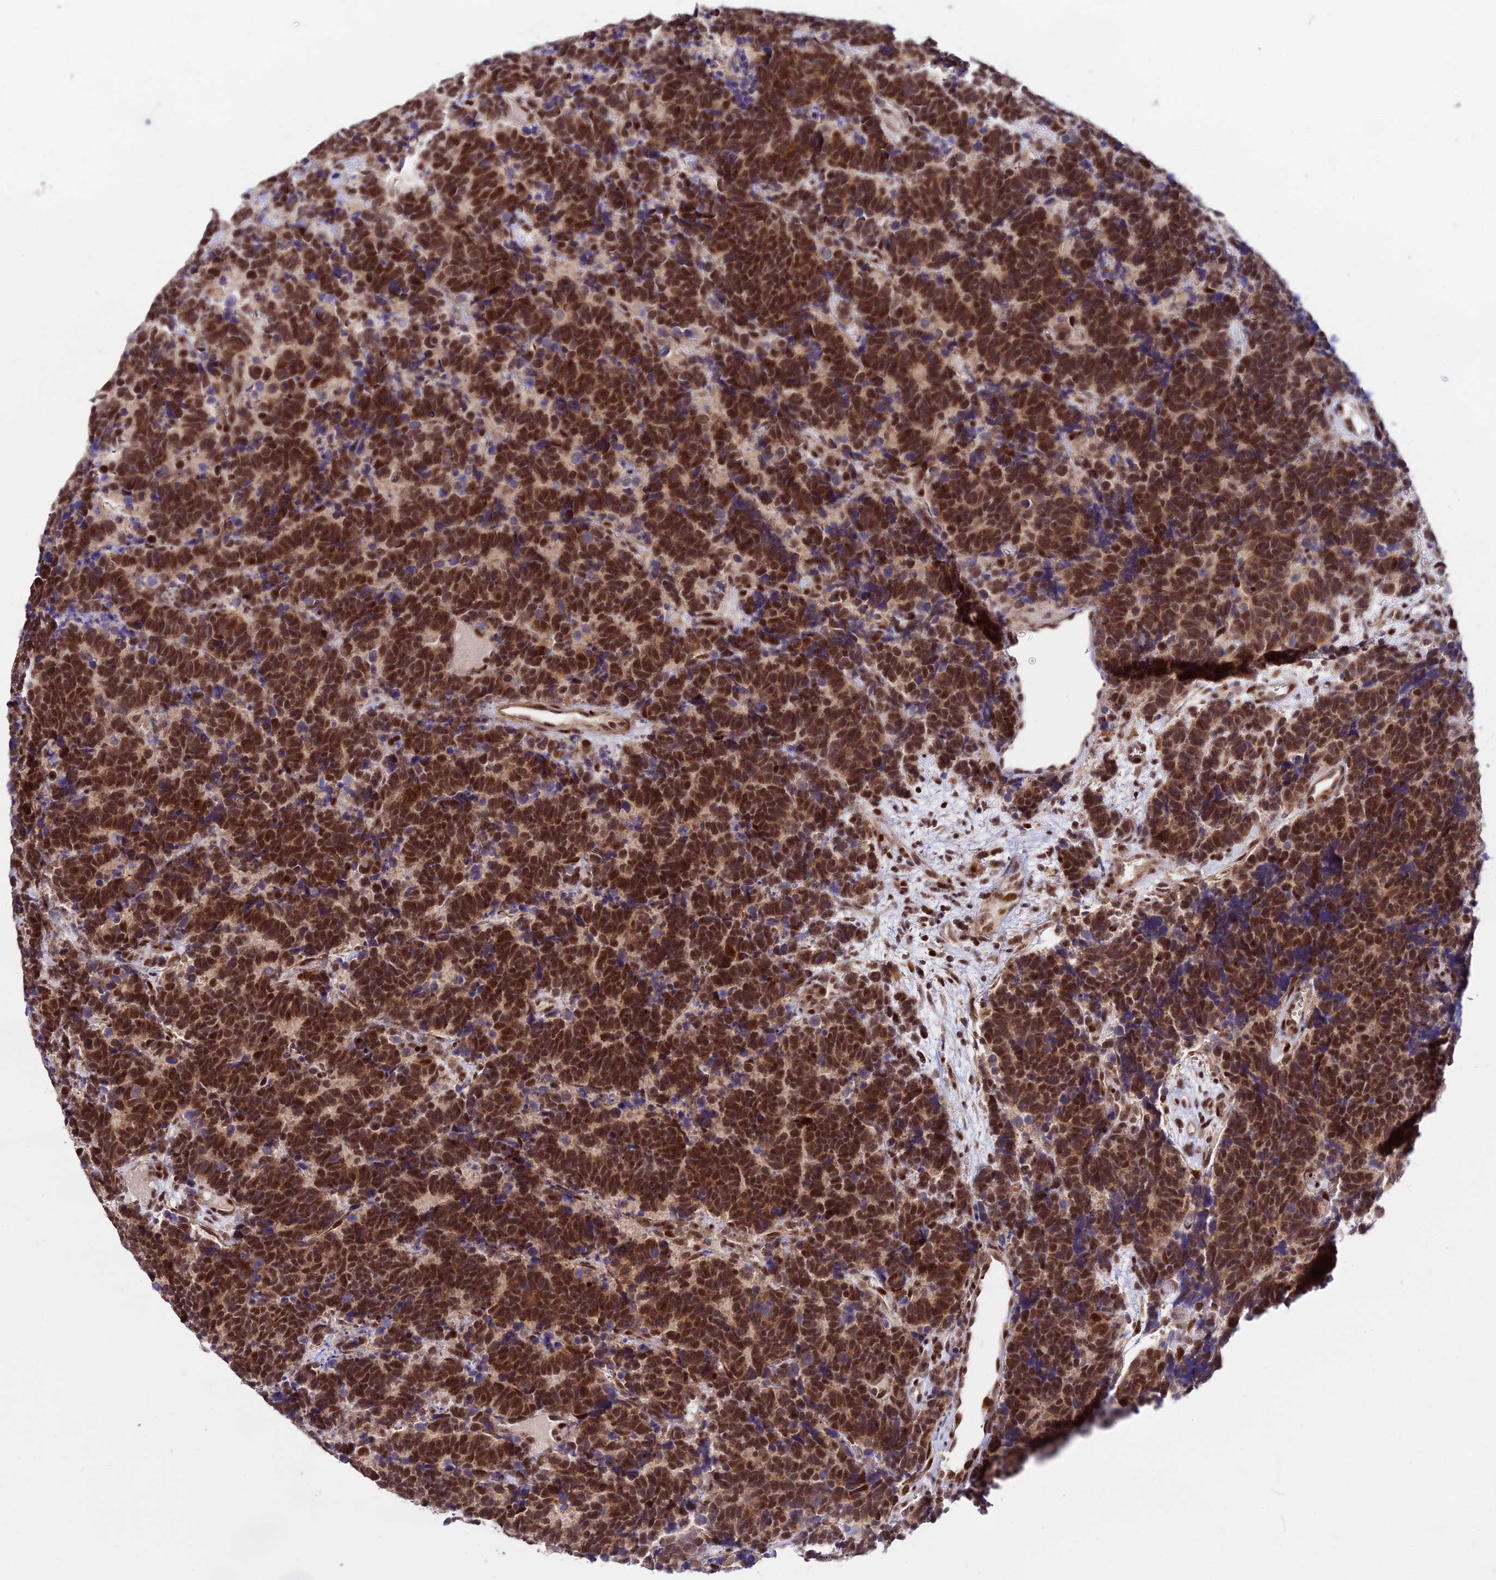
{"staining": {"intensity": "strong", "quantity": ">75%", "location": "cytoplasmic/membranous,nuclear"}, "tissue": "carcinoid", "cell_type": "Tumor cells", "image_type": "cancer", "snomed": [{"axis": "morphology", "description": "Carcinoma, NOS"}, {"axis": "morphology", "description": "Carcinoid, malignant, NOS"}, {"axis": "topography", "description": "Urinary bladder"}], "caption": "Immunohistochemistry (IHC) (DAB) staining of human malignant carcinoid demonstrates strong cytoplasmic/membranous and nuclear protein staining in approximately >75% of tumor cells. (IHC, brightfield microscopy, high magnification).", "gene": "CIB3", "patient": {"sex": "male", "age": 57}}